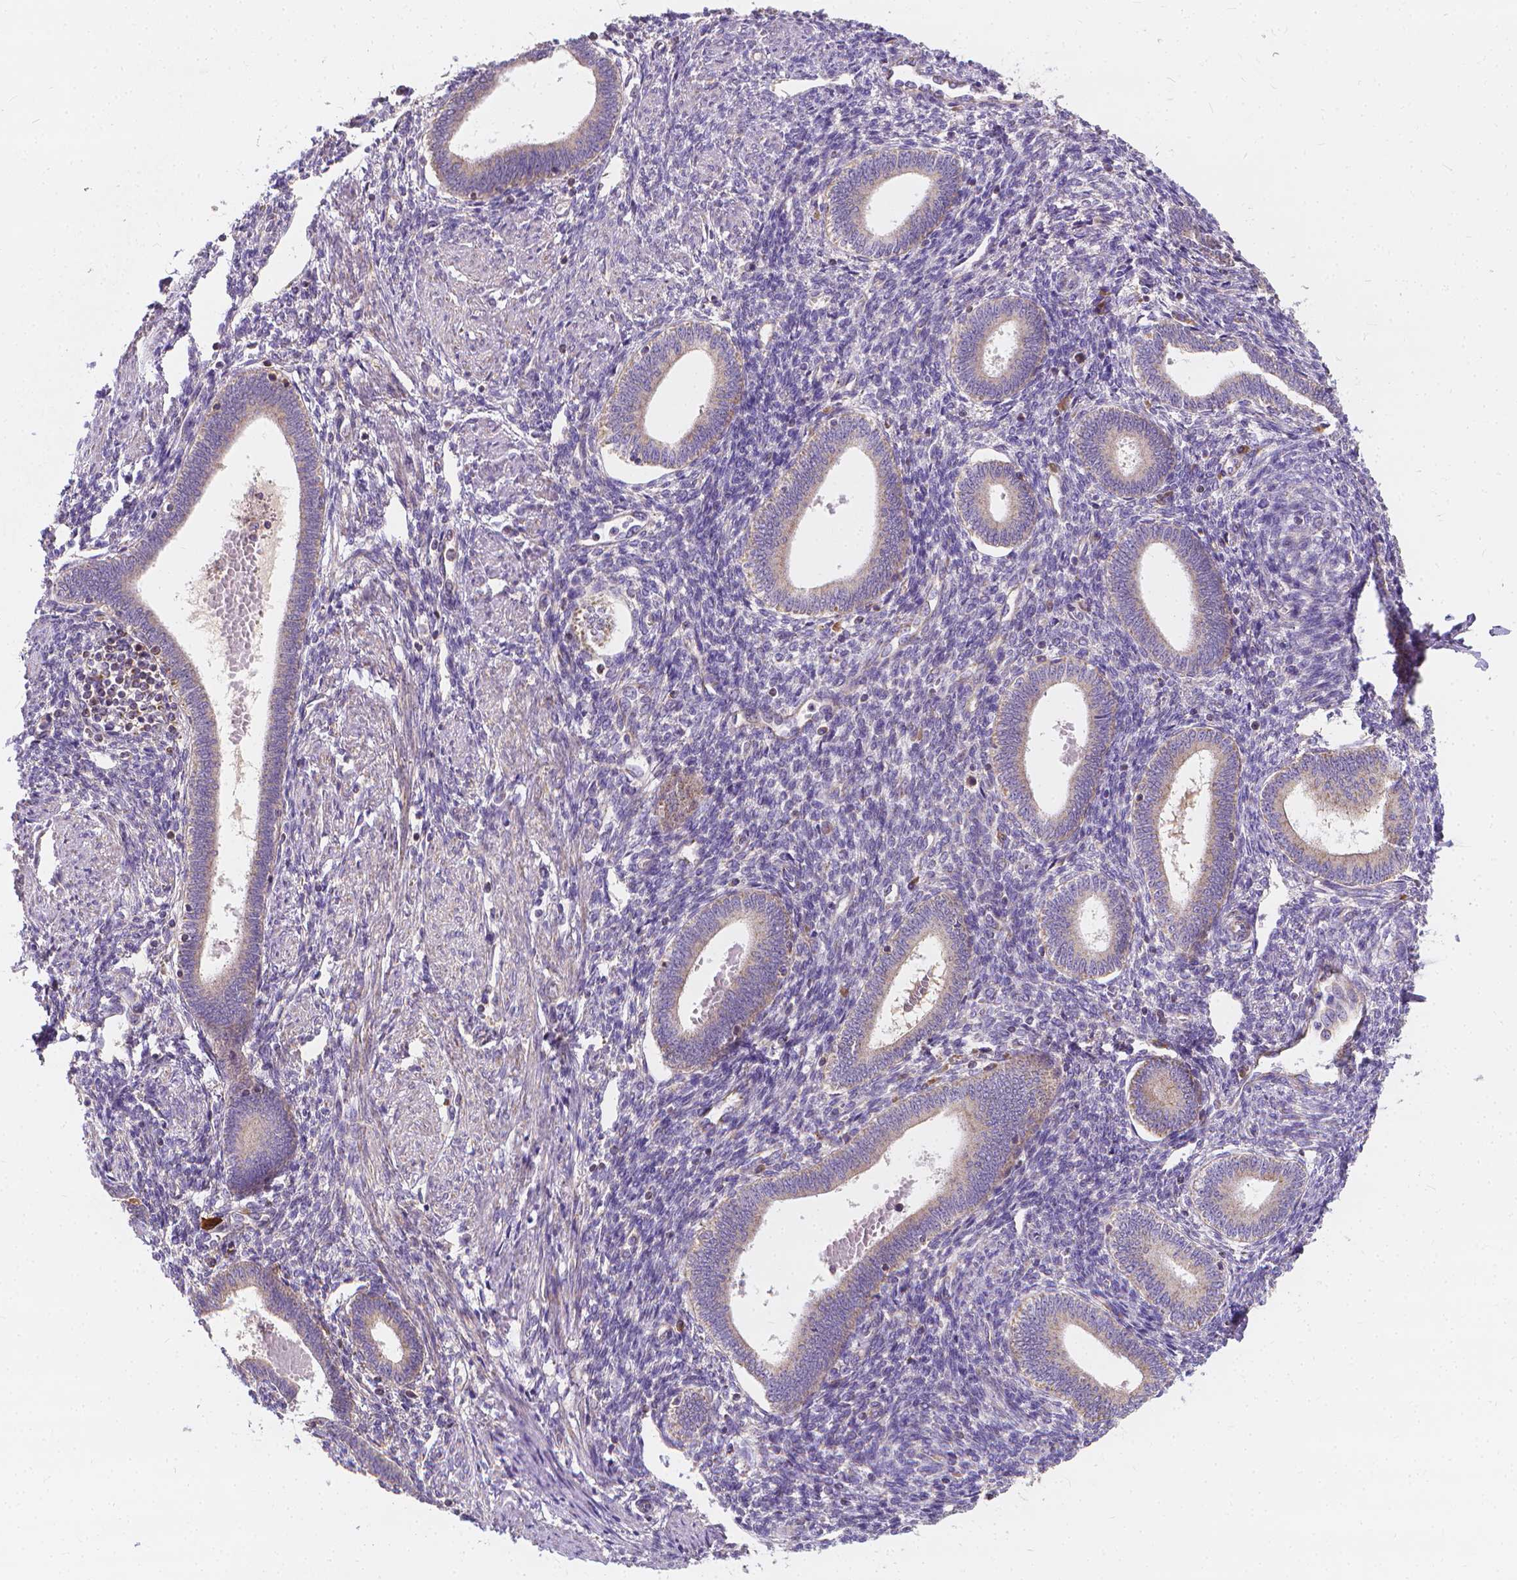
{"staining": {"intensity": "weak", "quantity": "<25%", "location": "cytoplasmic/membranous"}, "tissue": "endometrium", "cell_type": "Cells in endometrial stroma", "image_type": "normal", "snomed": [{"axis": "morphology", "description": "Normal tissue, NOS"}, {"axis": "topography", "description": "Endometrium"}], "caption": "Cells in endometrial stroma are negative for brown protein staining in benign endometrium. (DAB immunohistochemistry (IHC) with hematoxylin counter stain).", "gene": "SNCAIP", "patient": {"sex": "female", "age": 42}}